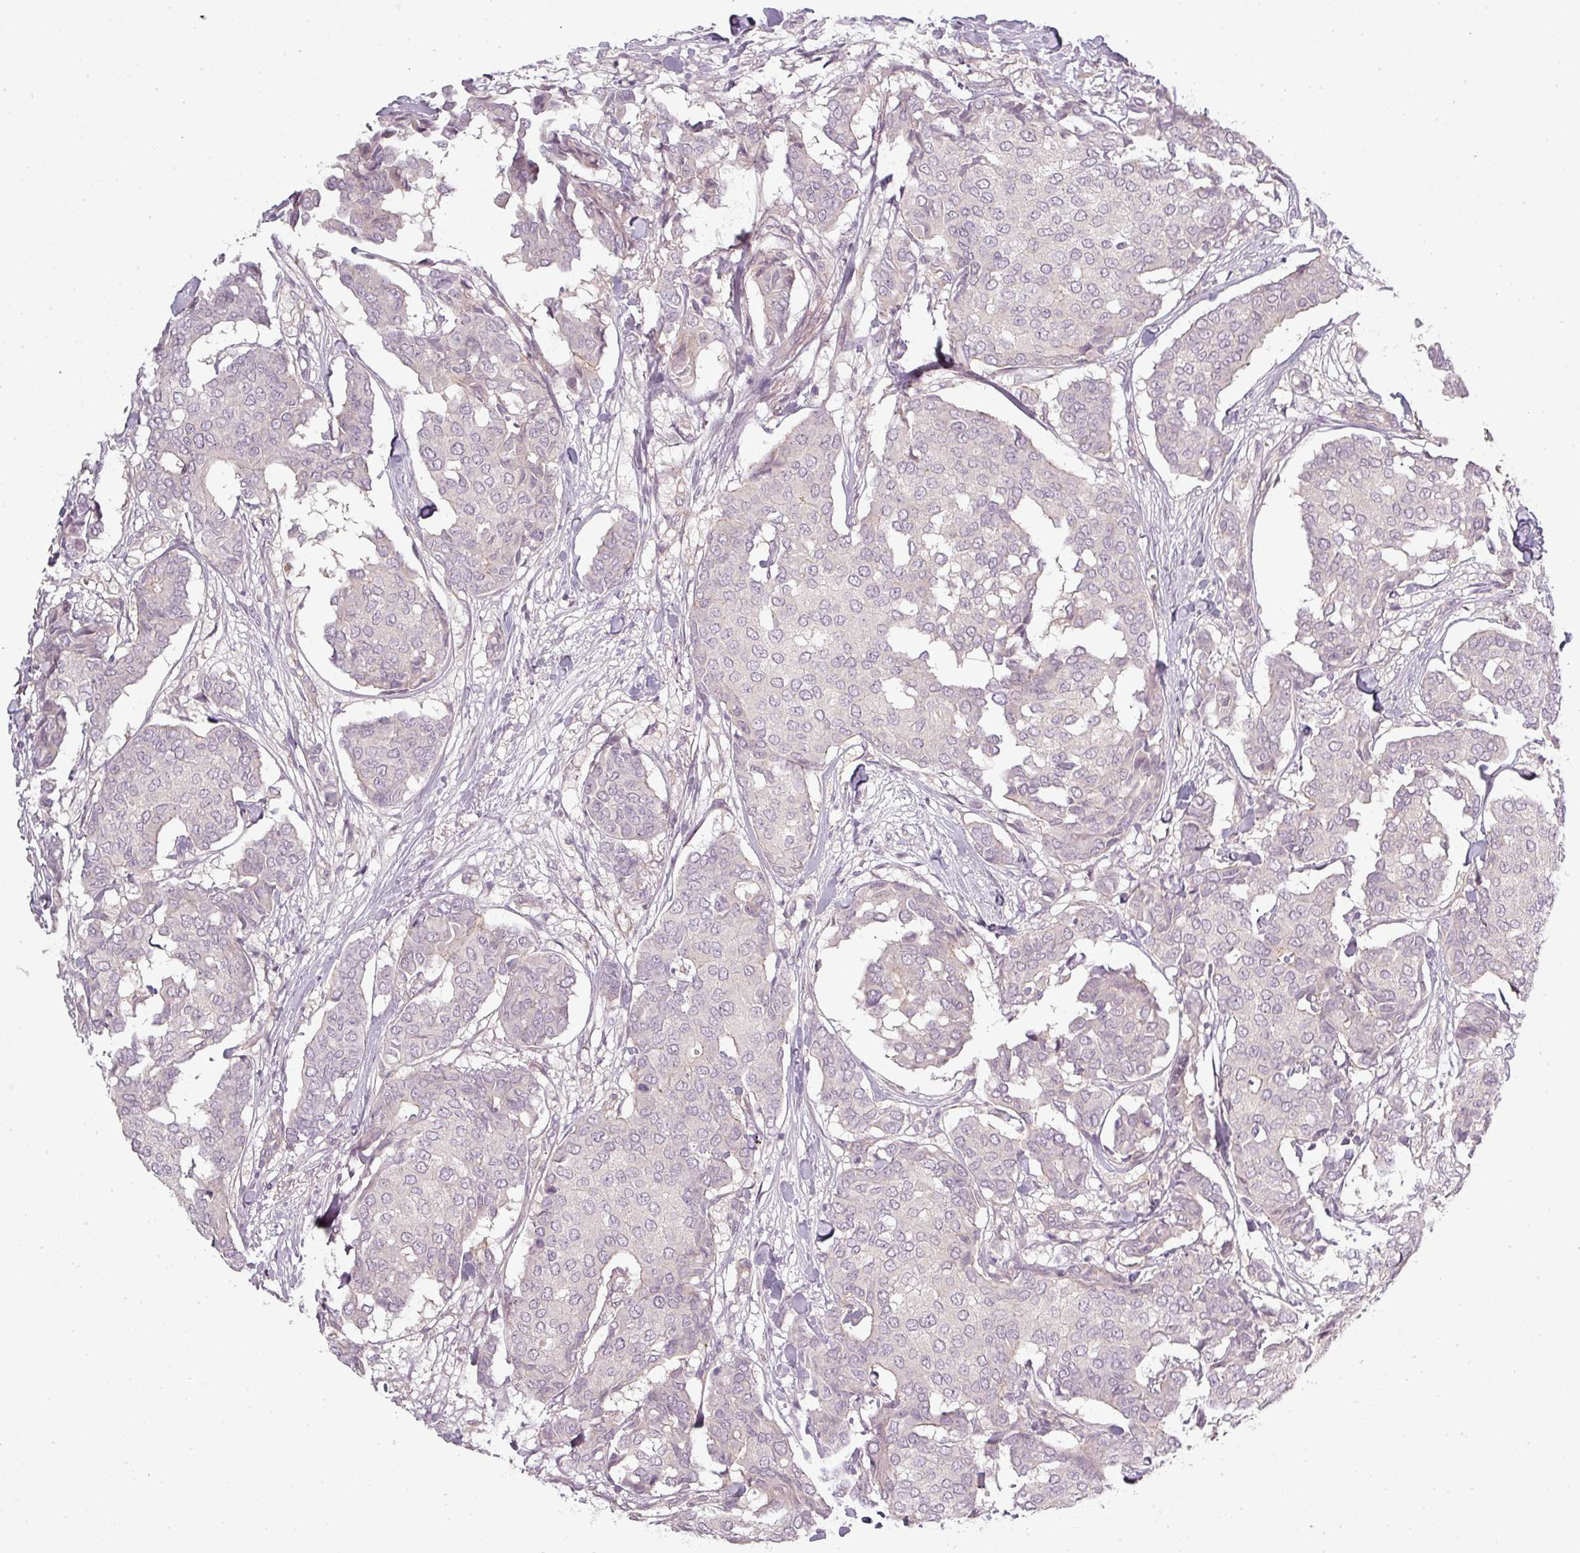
{"staining": {"intensity": "negative", "quantity": "none", "location": "none"}, "tissue": "breast cancer", "cell_type": "Tumor cells", "image_type": "cancer", "snomed": [{"axis": "morphology", "description": "Duct carcinoma"}, {"axis": "topography", "description": "Breast"}], "caption": "An IHC image of breast cancer is shown. There is no staining in tumor cells of breast cancer.", "gene": "SLC16A9", "patient": {"sex": "female", "age": 75}}